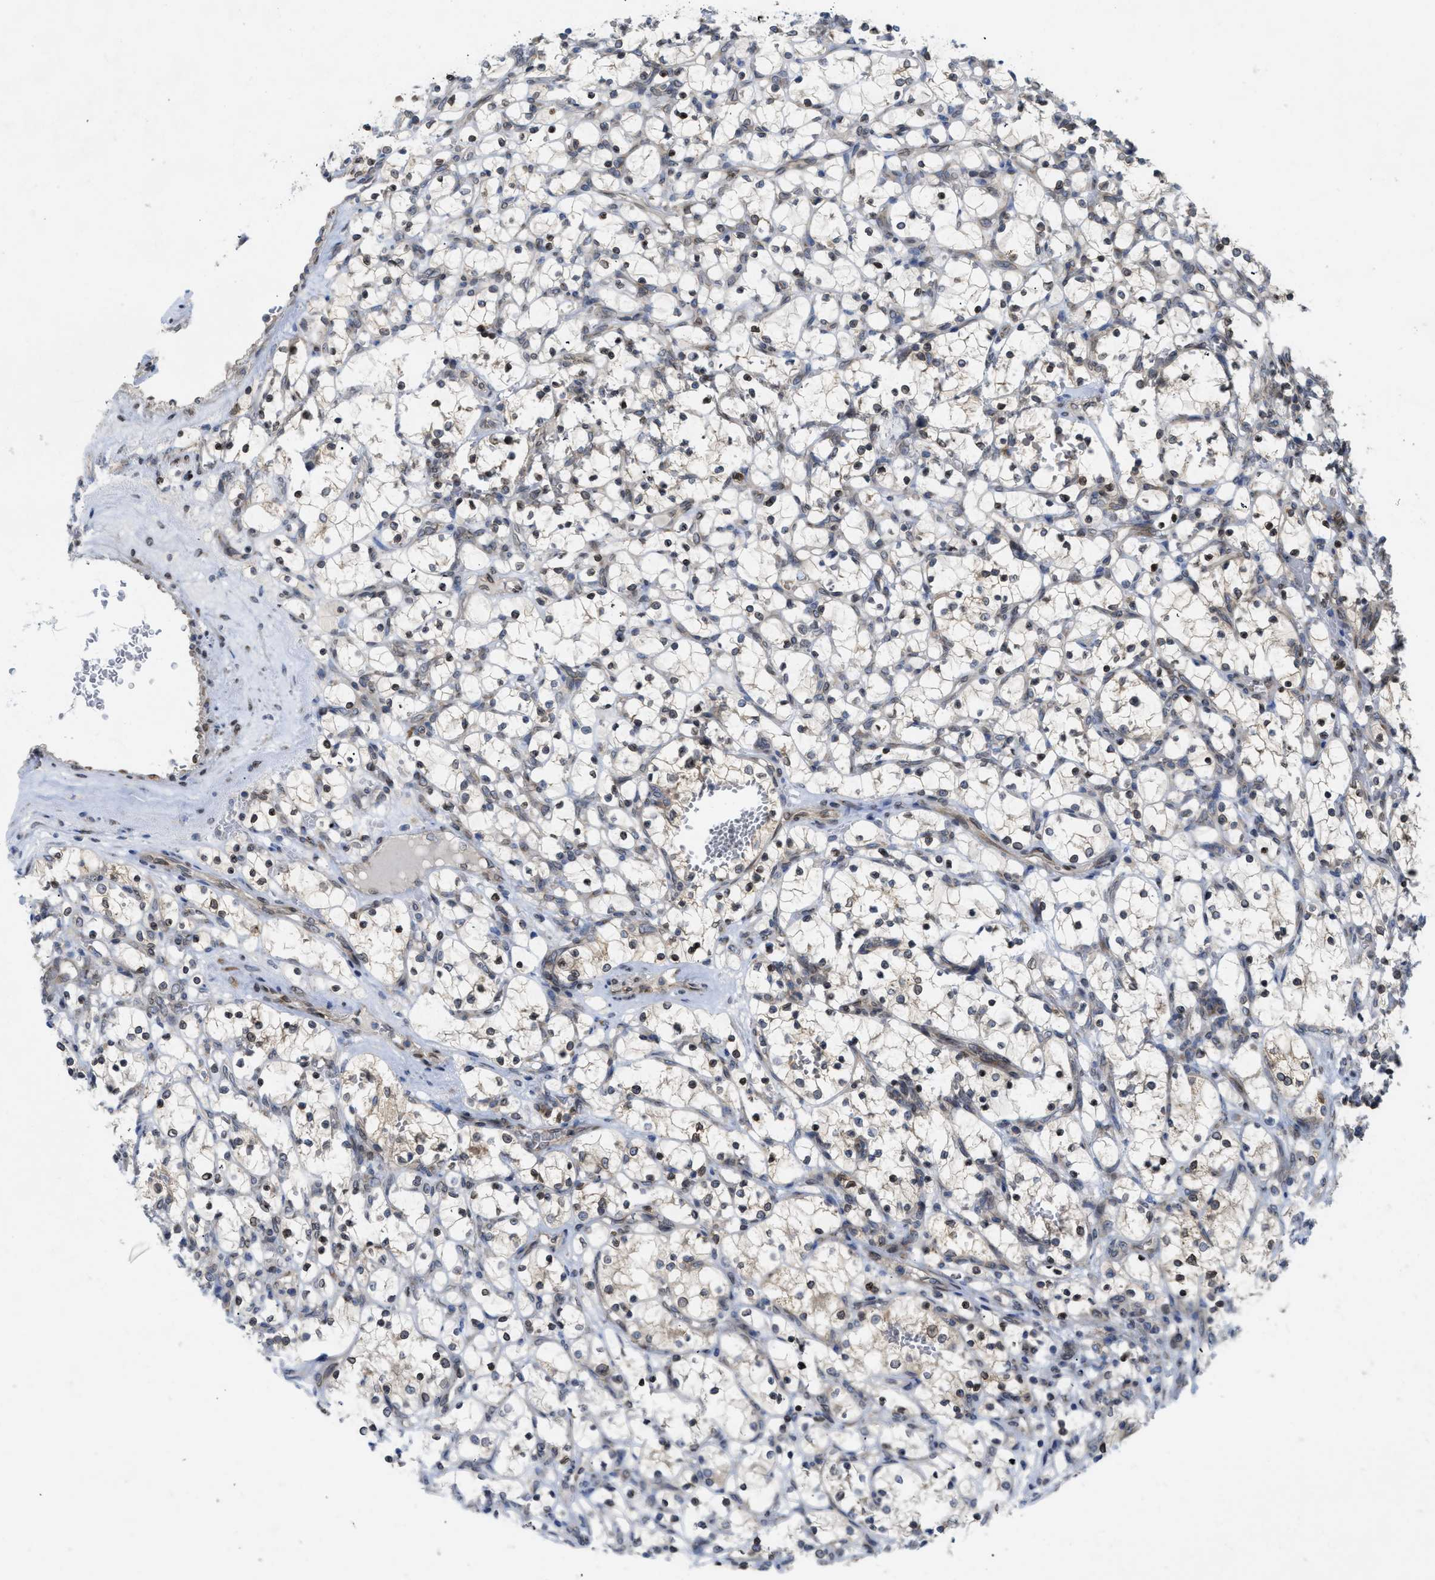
{"staining": {"intensity": "weak", "quantity": "<25%", "location": "cytoplasmic/membranous"}, "tissue": "renal cancer", "cell_type": "Tumor cells", "image_type": "cancer", "snomed": [{"axis": "morphology", "description": "Adenocarcinoma, NOS"}, {"axis": "topography", "description": "Kidney"}], "caption": "The micrograph displays no staining of tumor cells in renal cancer (adenocarcinoma).", "gene": "EIF2AK3", "patient": {"sex": "female", "age": 69}}